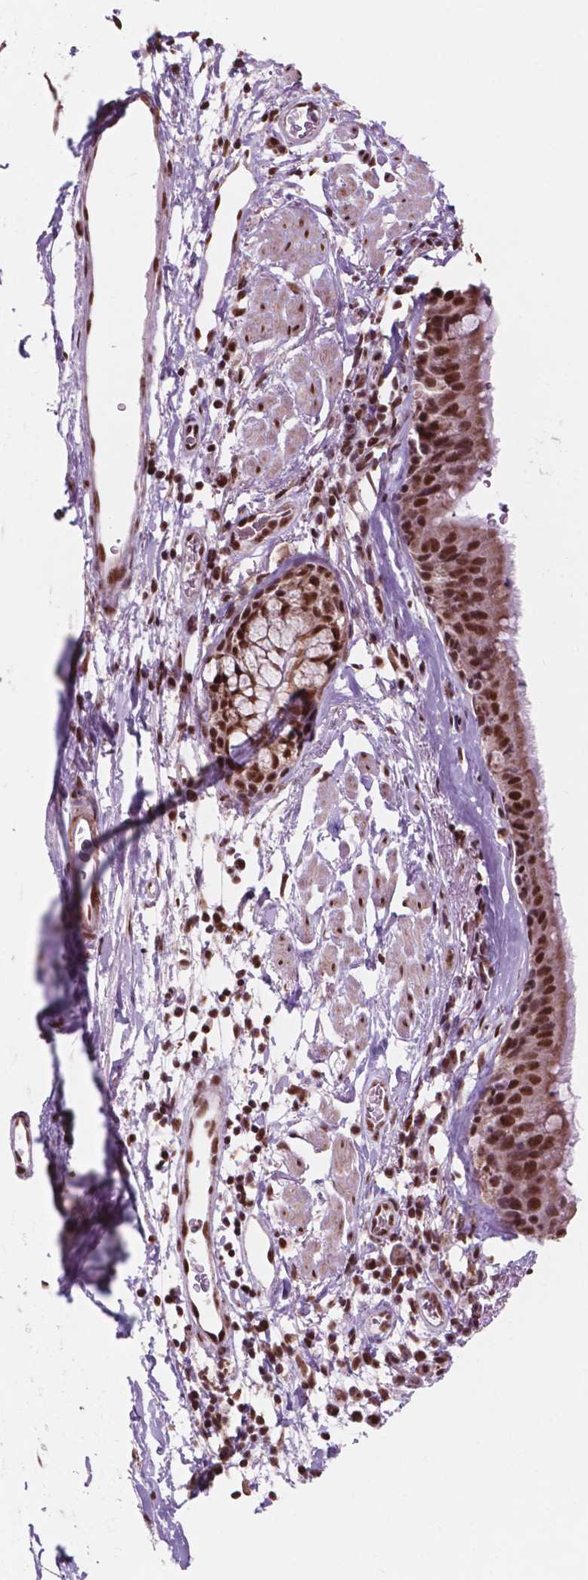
{"staining": {"intensity": "strong", "quantity": ">75%", "location": "cytoplasmic/membranous,nuclear"}, "tissue": "bronchus", "cell_type": "Respiratory epithelial cells", "image_type": "normal", "snomed": [{"axis": "morphology", "description": "Normal tissue, NOS"}, {"axis": "topography", "description": "Cartilage tissue"}, {"axis": "topography", "description": "Bronchus"}], "caption": "IHC of unremarkable bronchus exhibits high levels of strong cytoplasmic/membranous,nuclear staining in about >75% of respiratory epithelial cells. The protein is stained brown, and the nuclei are stained in blue (DAB IHC with brightfield microscopy, high magnification).", "gene": "NDUFA10", "patient": {"sex": "male", "age": 58}}